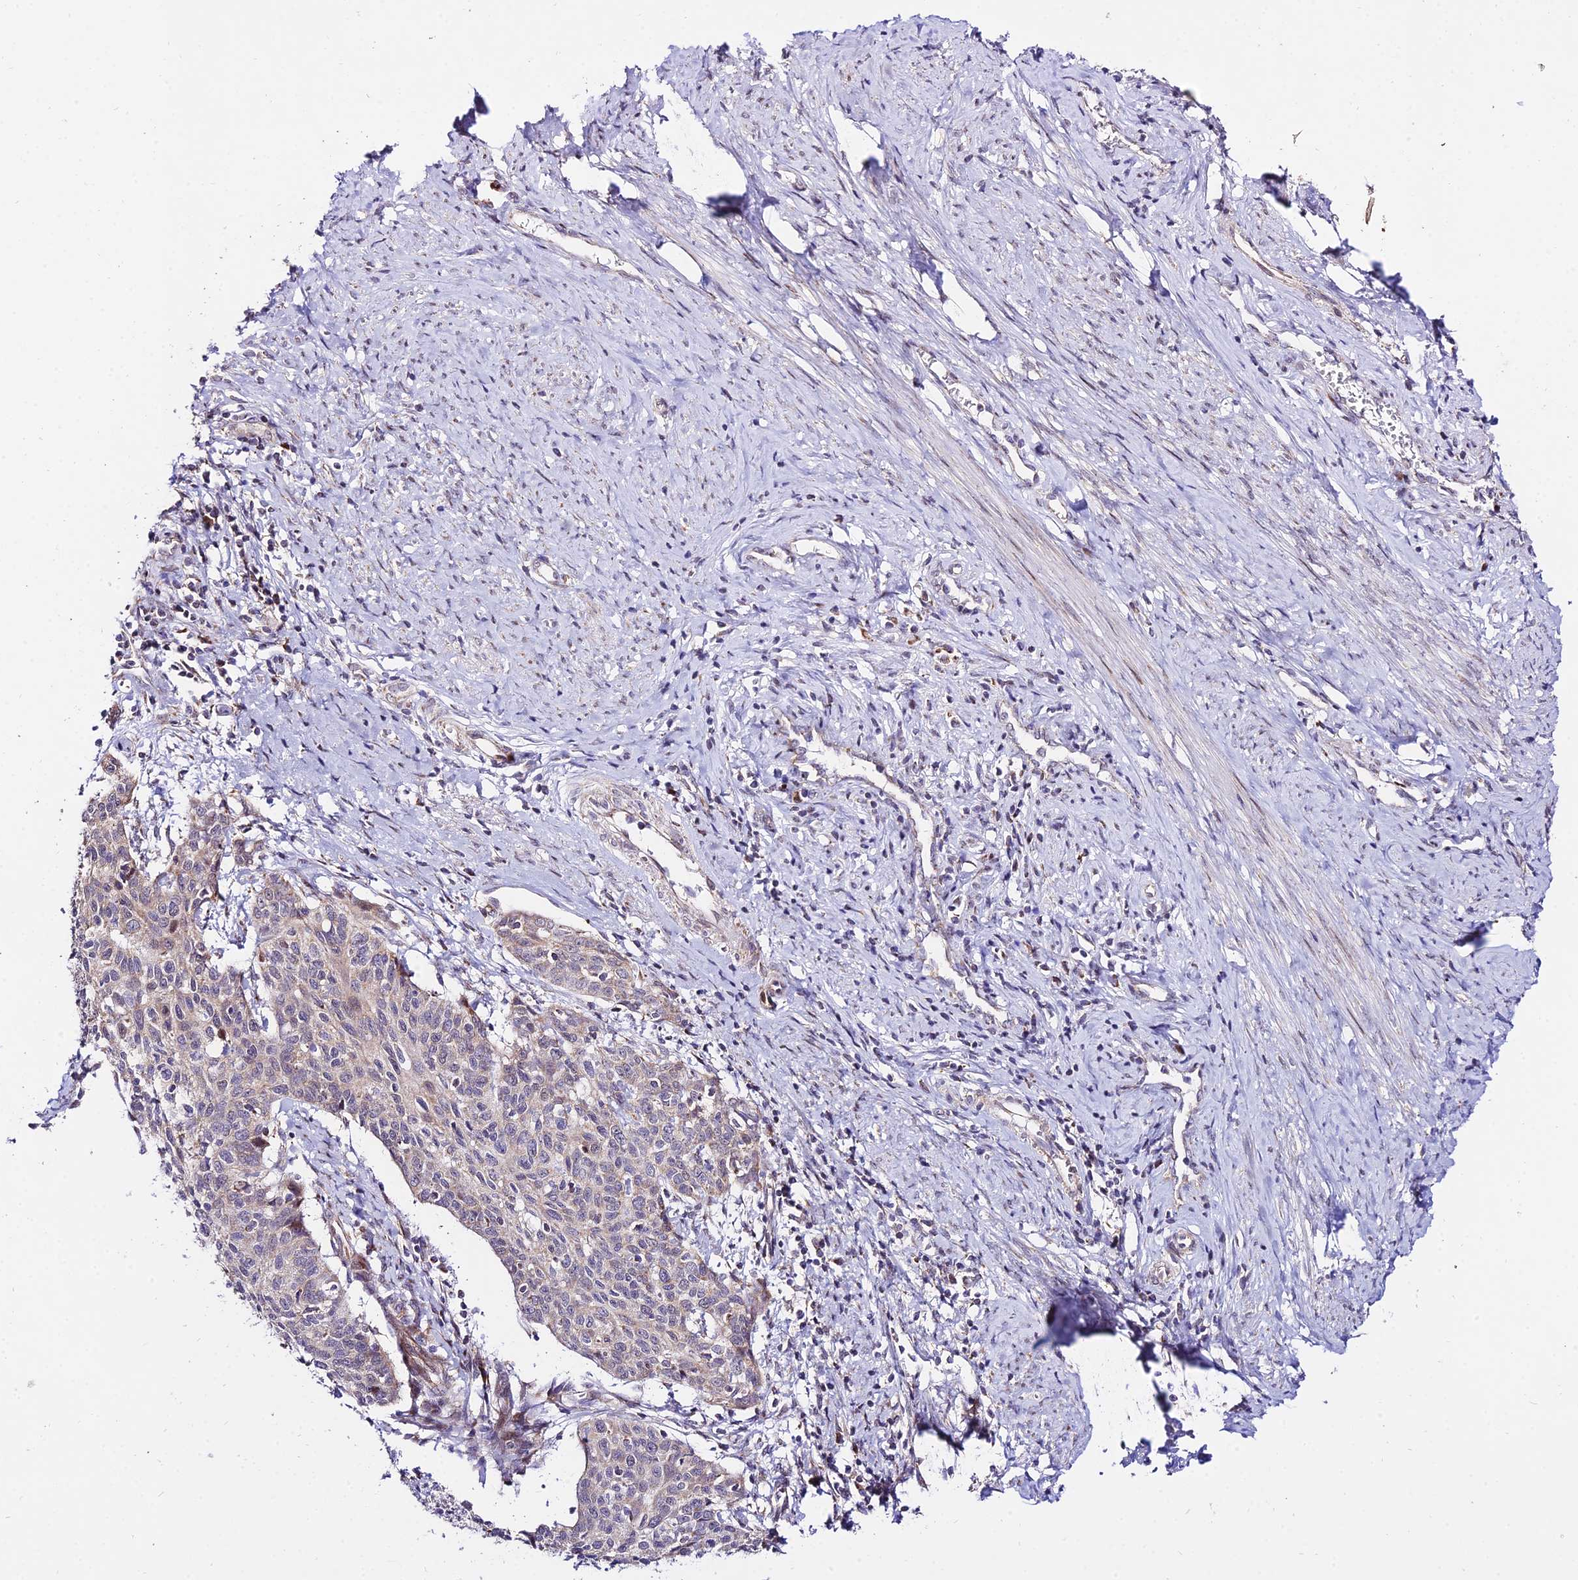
{"staining": {"intensity": "weak", "quantity": "25%-75%", "location": "cytoplasmic/membranous"}, "tissue": "cervical cancer", "cell_type": "Tumor cells", "image_type": "cancer", "snomed": [{"axis": "morphology", "description": "Squamous cell carcinoma, NOS"}, {"axis": "topography", "description": "Cervix"}], "caption": "Squamous cell carcinoma (cervical) stained for a protein (brown) shows weak cytoplasmic/membranous positive staining in about 25%-75% of tumor cells.", "gene": "ATP5PB", "patient": {"sex": "female", "age": 39}}